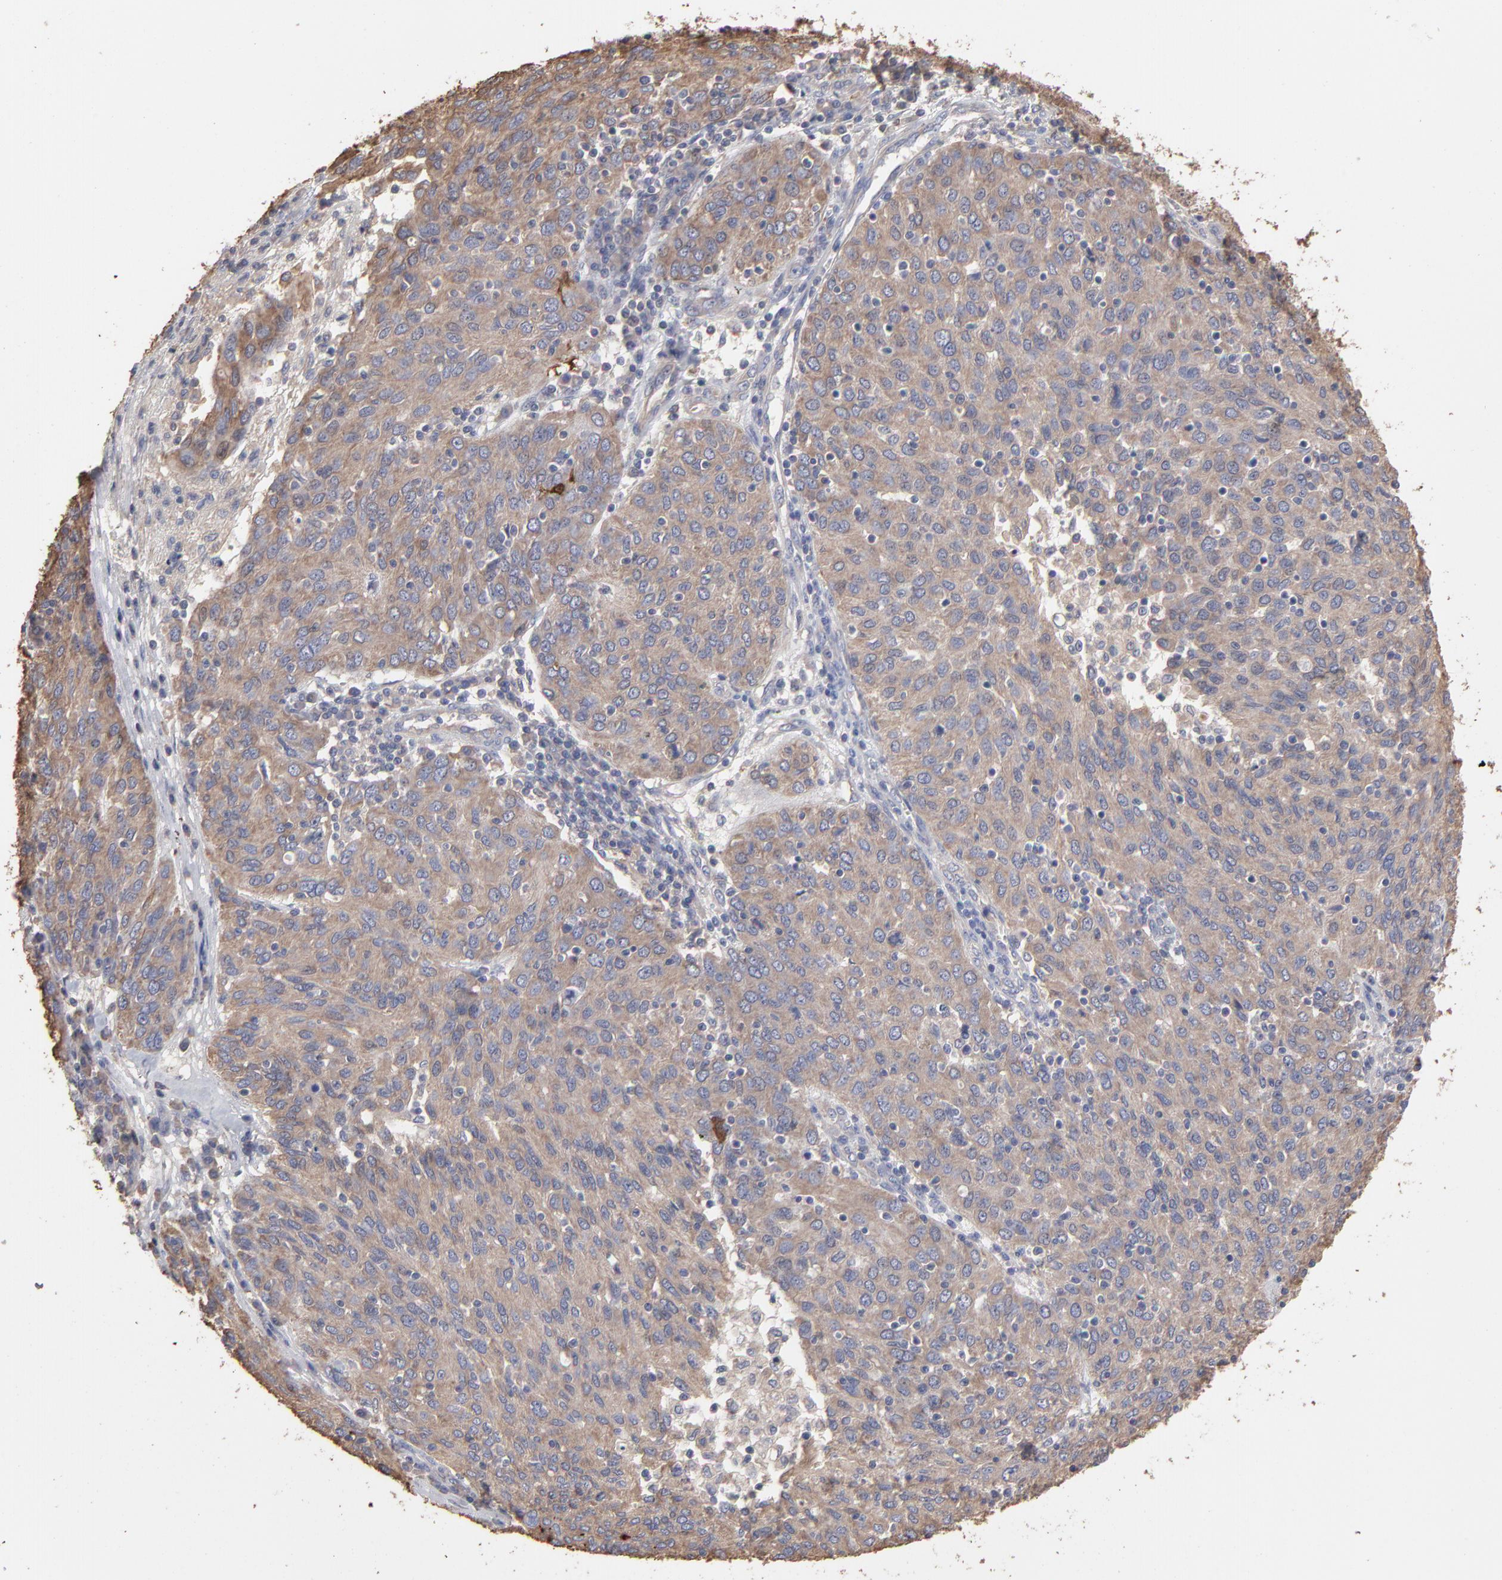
{"staining": {"intensity": "moderate", "quantity": ">75%", "location": "cytoplasmic/membranous"}, "tissue": "ovarian cancer", "cell_type": "Tumor cells", "image_type": "cancer", "snomed": [{"axis": "morphology", "description": "Carcinoma, endometroid"}, {"axis": "topography", "description": "Ovary"}], "caption": "Immunohistochemistry staining of endometroid carcinoma (ovarian), which exhibits medium levels of moderate cytoplasmic/membranous staining in about >75% of tumor cells indicating moderate cytoplasmic/membranous protein expression. The staining was performed using DAB (brown) for protein detection and nuclei were counterstained in hematoxylin (blue).", "gene": "TANGO2", "patient": {"sex": "female", "age": 50}}